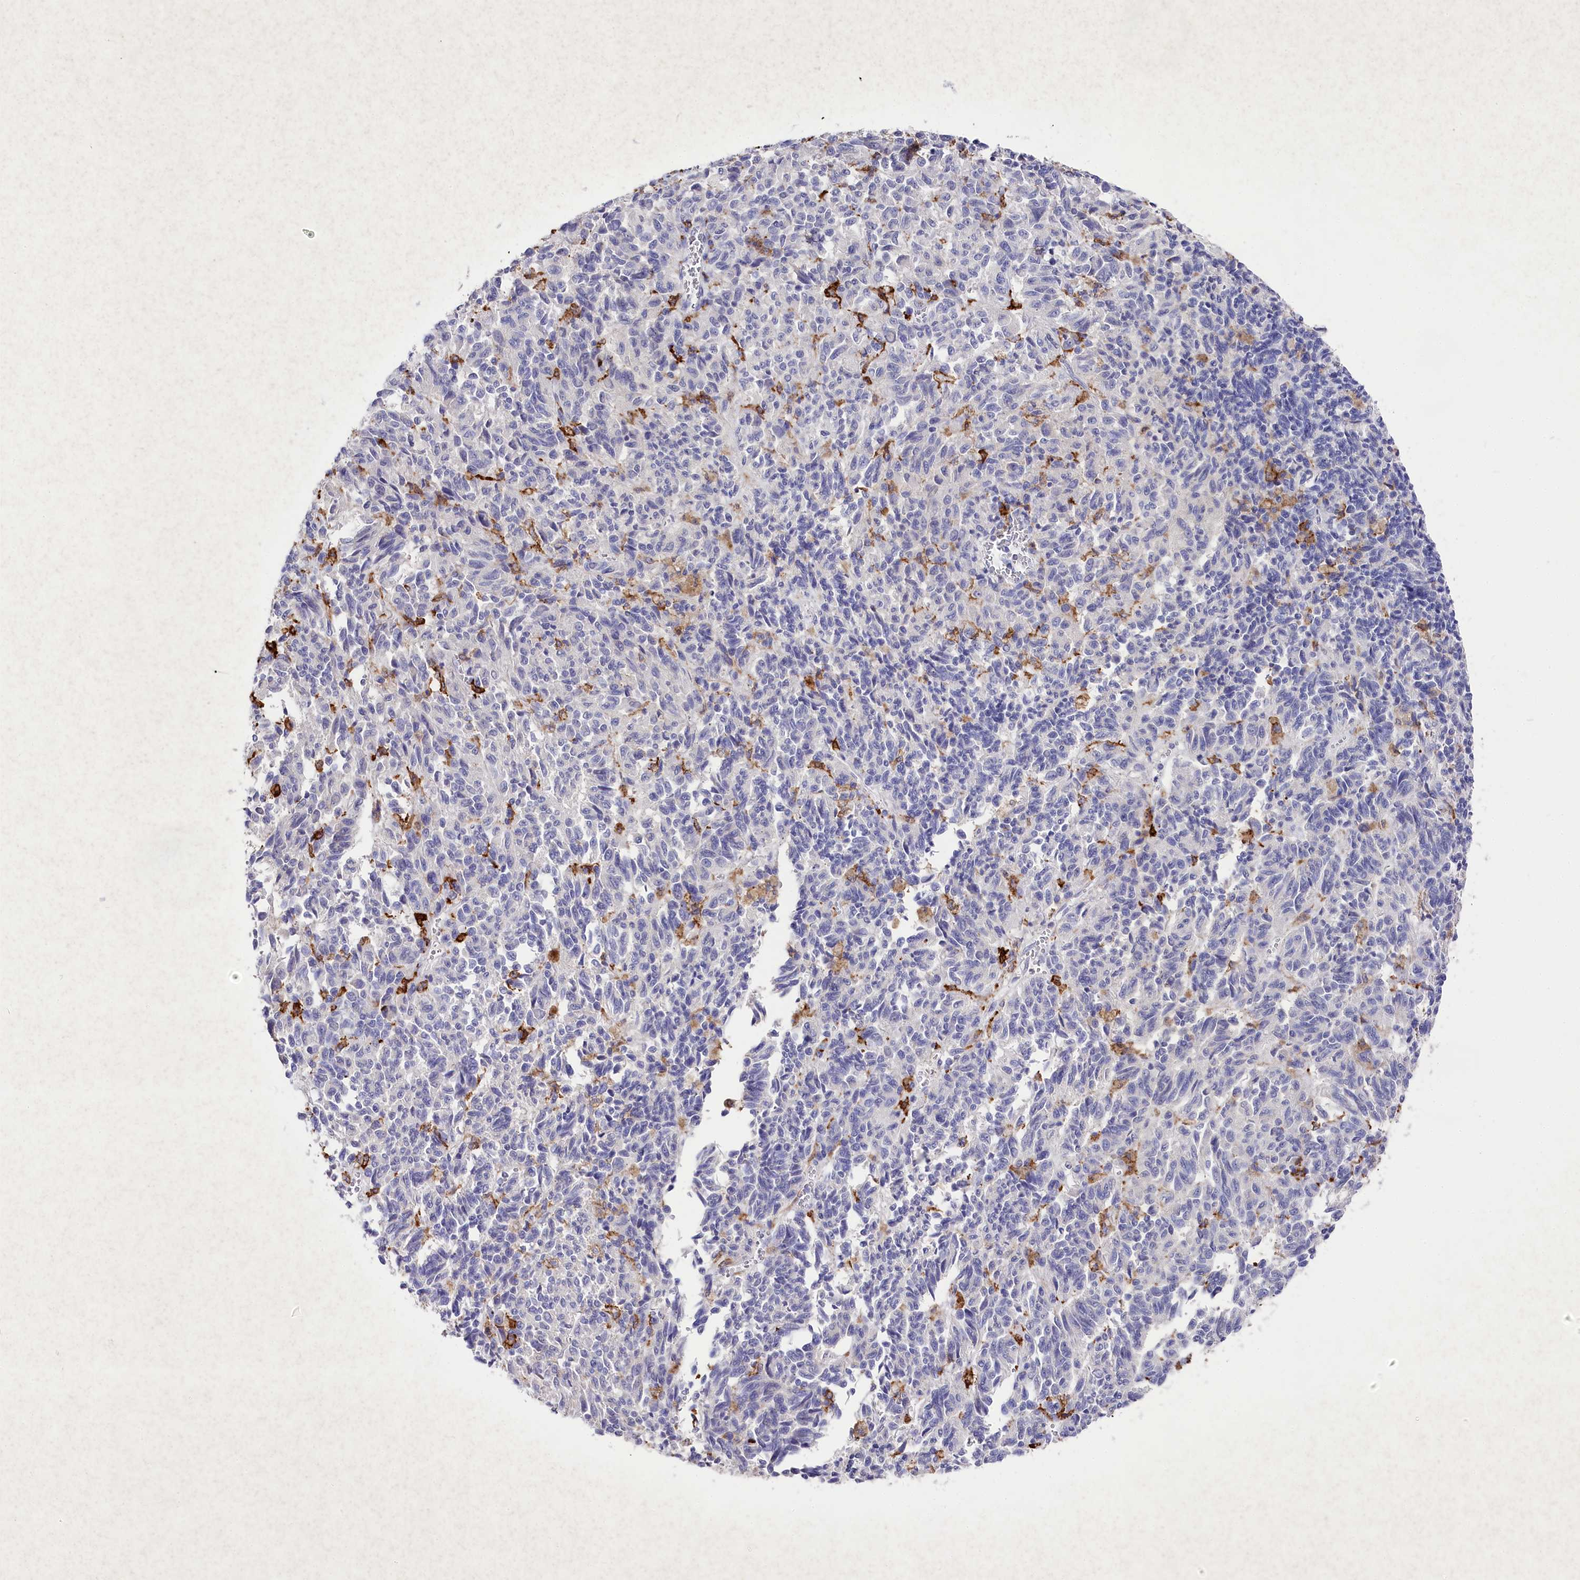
{"staining": {"intensity": "negative", "quantity": "none", "location": "none"}, "tissue": "melanoma", "cell_type": "Tumor cells", "image_type": "cancer", "snomed": [{"axis": "morphology", "description": "Malignant melanoma, Metastatic site"}, {"axis": "topography", "description": "Lung"}], "caption": "High power microscopy histopathology image of an immunohistochemistry photomicrograph of malignant melanoma (metastatic site), revealing no significant expression in tumor cells.", "gene": "CLEC4M", "patient": {"sex": "male", "age": 64}}